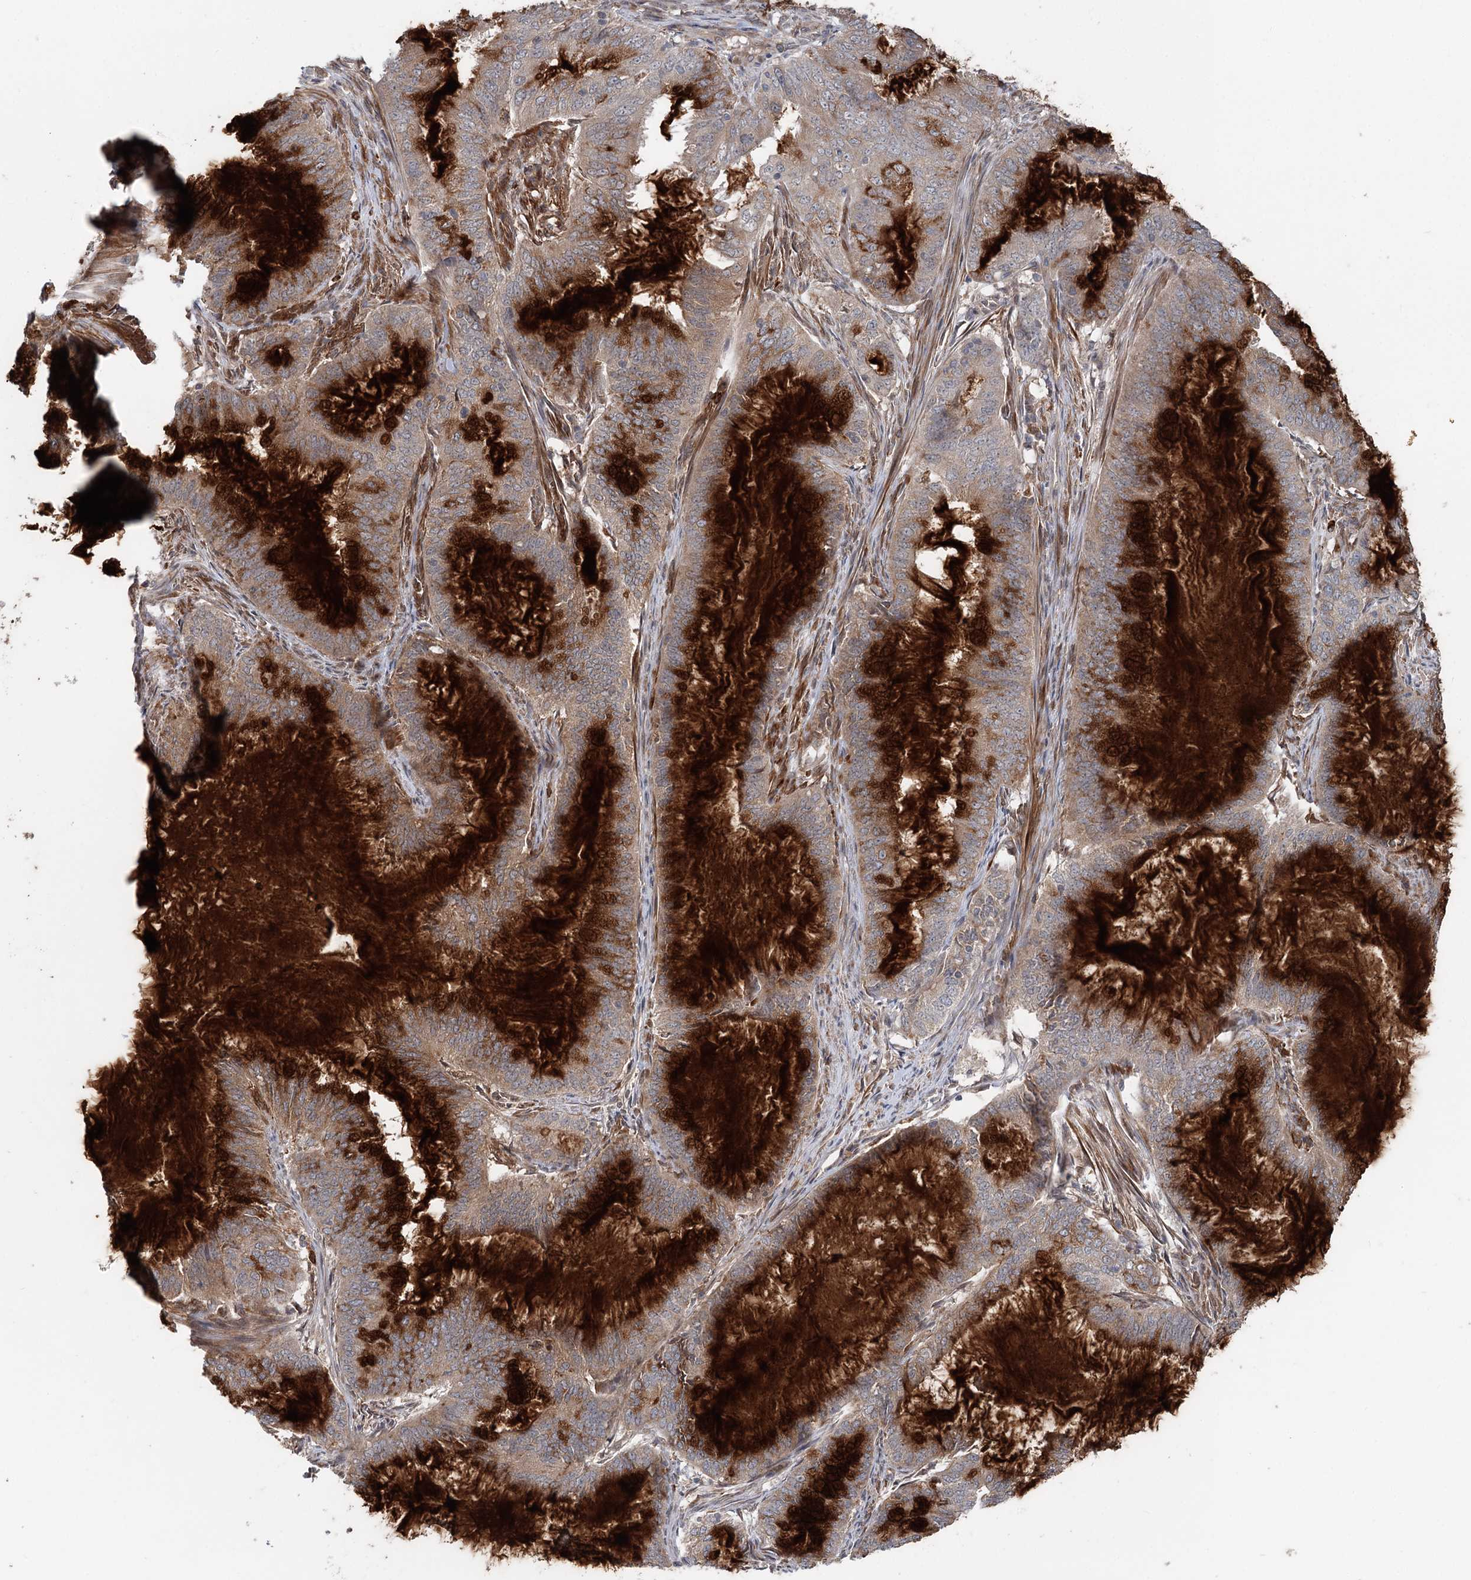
{"staining": {"intensity": "weak", "quantity": "25%-75%", "location": "cytoplasmic/membranous"}, "tissue": "endometrial cancer", "cell_type": "Tumor cells", "image_type": "cancer", "snomed": [{"axis": "morphology", "description": "Adenocarcinoma, NOS"}, {"axis": "topography", "description": "Endometrium"}], "caption": "Tumor cells exhibit low levels of weak cytoplasmic/membranous expression in approximately 25%-75% of cells in endometrial cancer (adenocarcinoma).", "gene": "RNF111", "patient": {"sex": "female", "age": 51}}